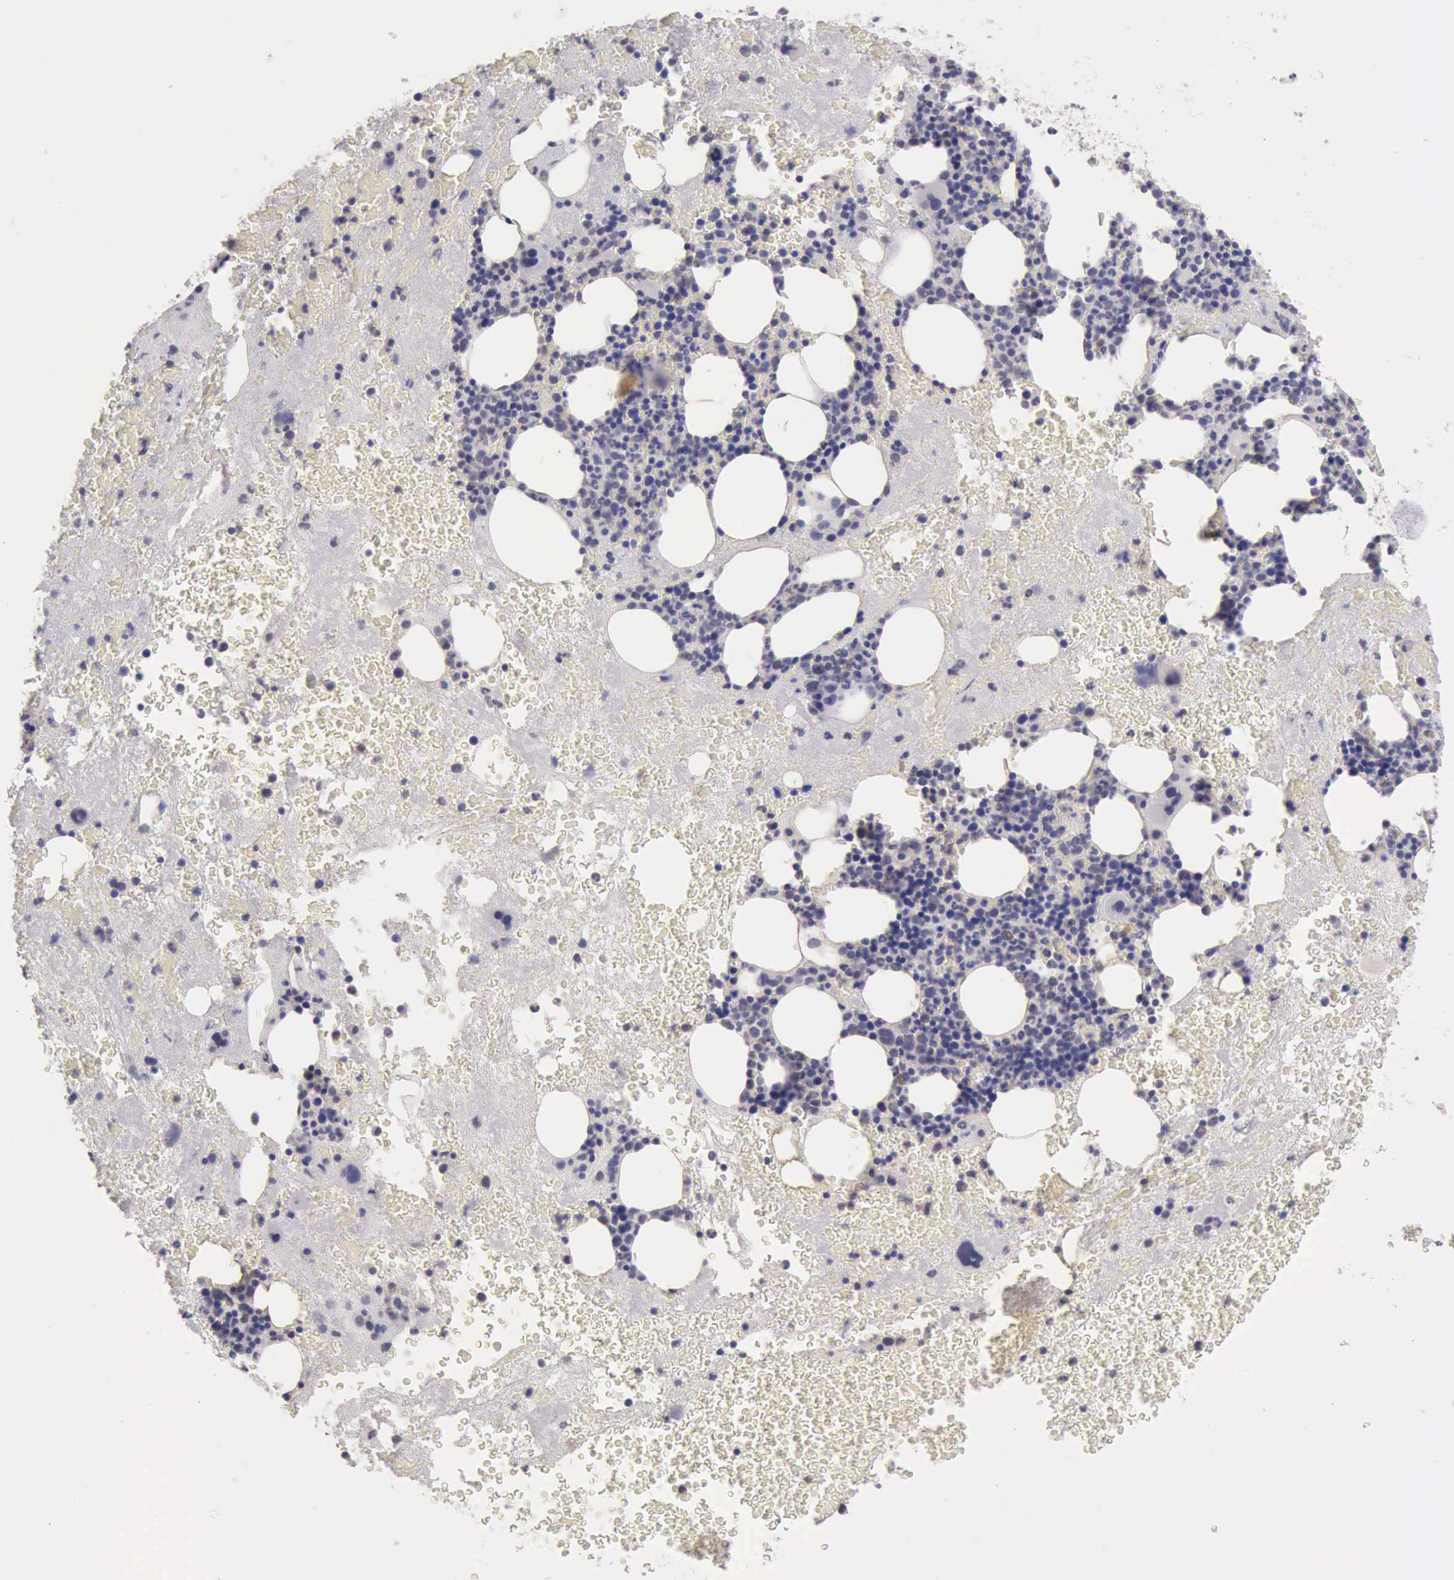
{"staining": {"intensity": "negative", "quantity": "none", "location": "none"}, "tissue": "bone marrow", "cell_type": "Hematopoietic cells", "image_type": "normal", "snomed": [{"axis": "morphology", "description": "Normal tissue, NOS"}, {"axis": "topography", "description": "Bone marrow"}], "caption": "This is a photomicrograph of IHC staining of normal bone marrow, which shows no expression in hematopoietic cells.", "gene": "KCND1", "patient": {"sex": "male", "age": 76}}